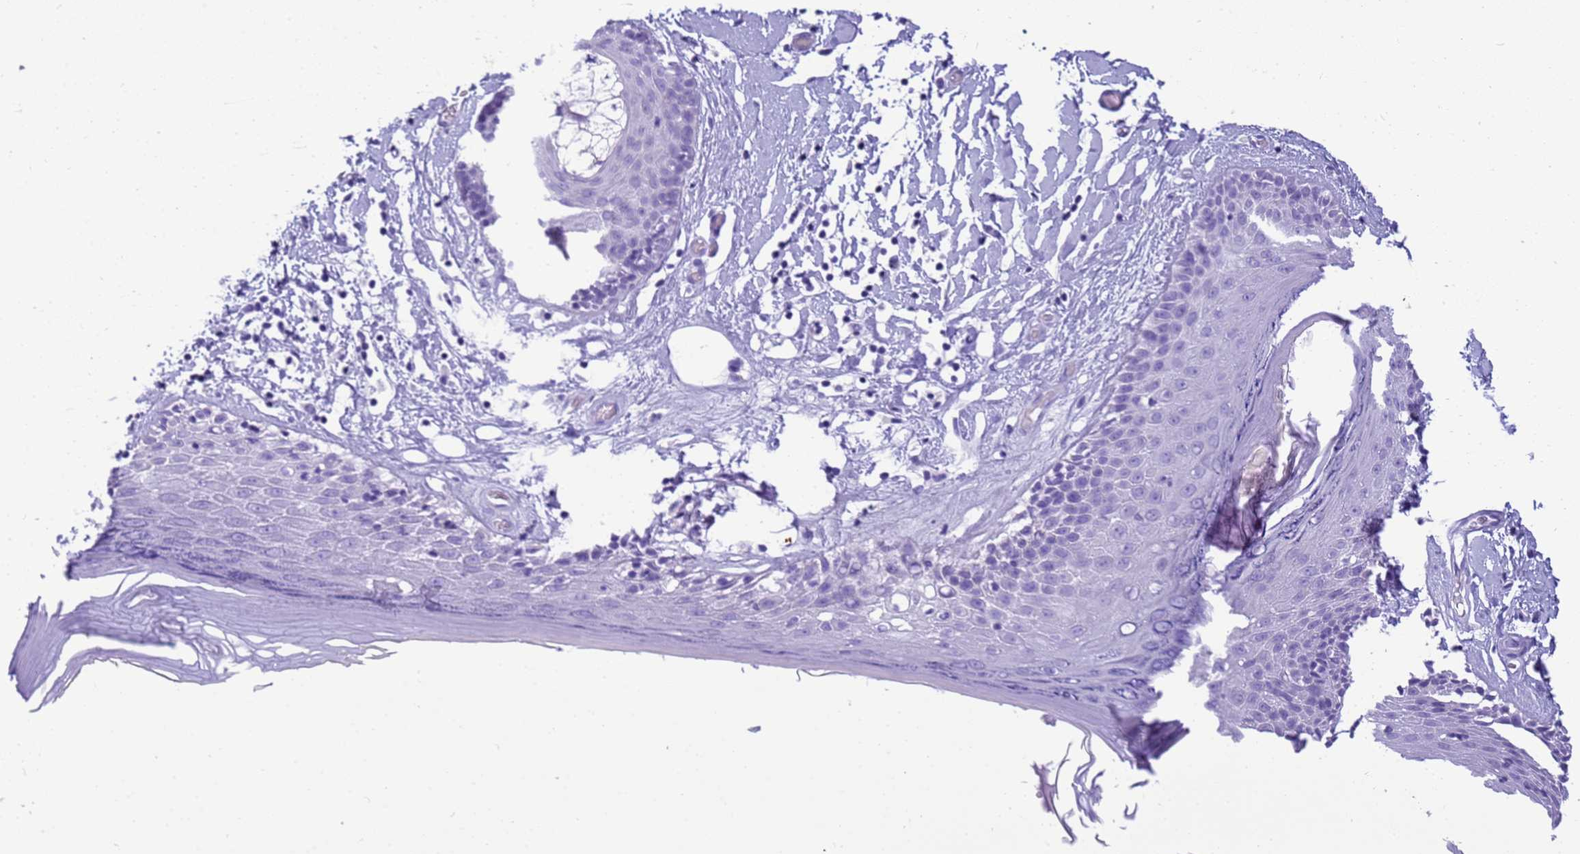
{"staining": {"intensity": "negative", "quantity": "none", "location": "none"}, "tissue": "skin", "cell_type": "Epidermal cells", "image_type": "normal", "snomed": [{"axis": "morphology", "description": "Normal tissue, NOS"}, {"axis": "topography", "description": "Adipose tissue"}, {"axis": "topography", "description": "Vascular tissue"}, {"axis": "topography", "description": "Vulva"}, {"axis": "topography", "description": "Peripheral nerve tissue"}], "caption": "An immunohistochemistry (IHC) histopathology image of benign skin is shown. There is no staining in epidermal cells of skin. The staining is performed using DAB (3,3'-diaminobenzidine) brown chromogen with nuclei counter-stained in using hematoxylin.", "gene": "STATH", "patient": {"sex": "female", "age": 86}}